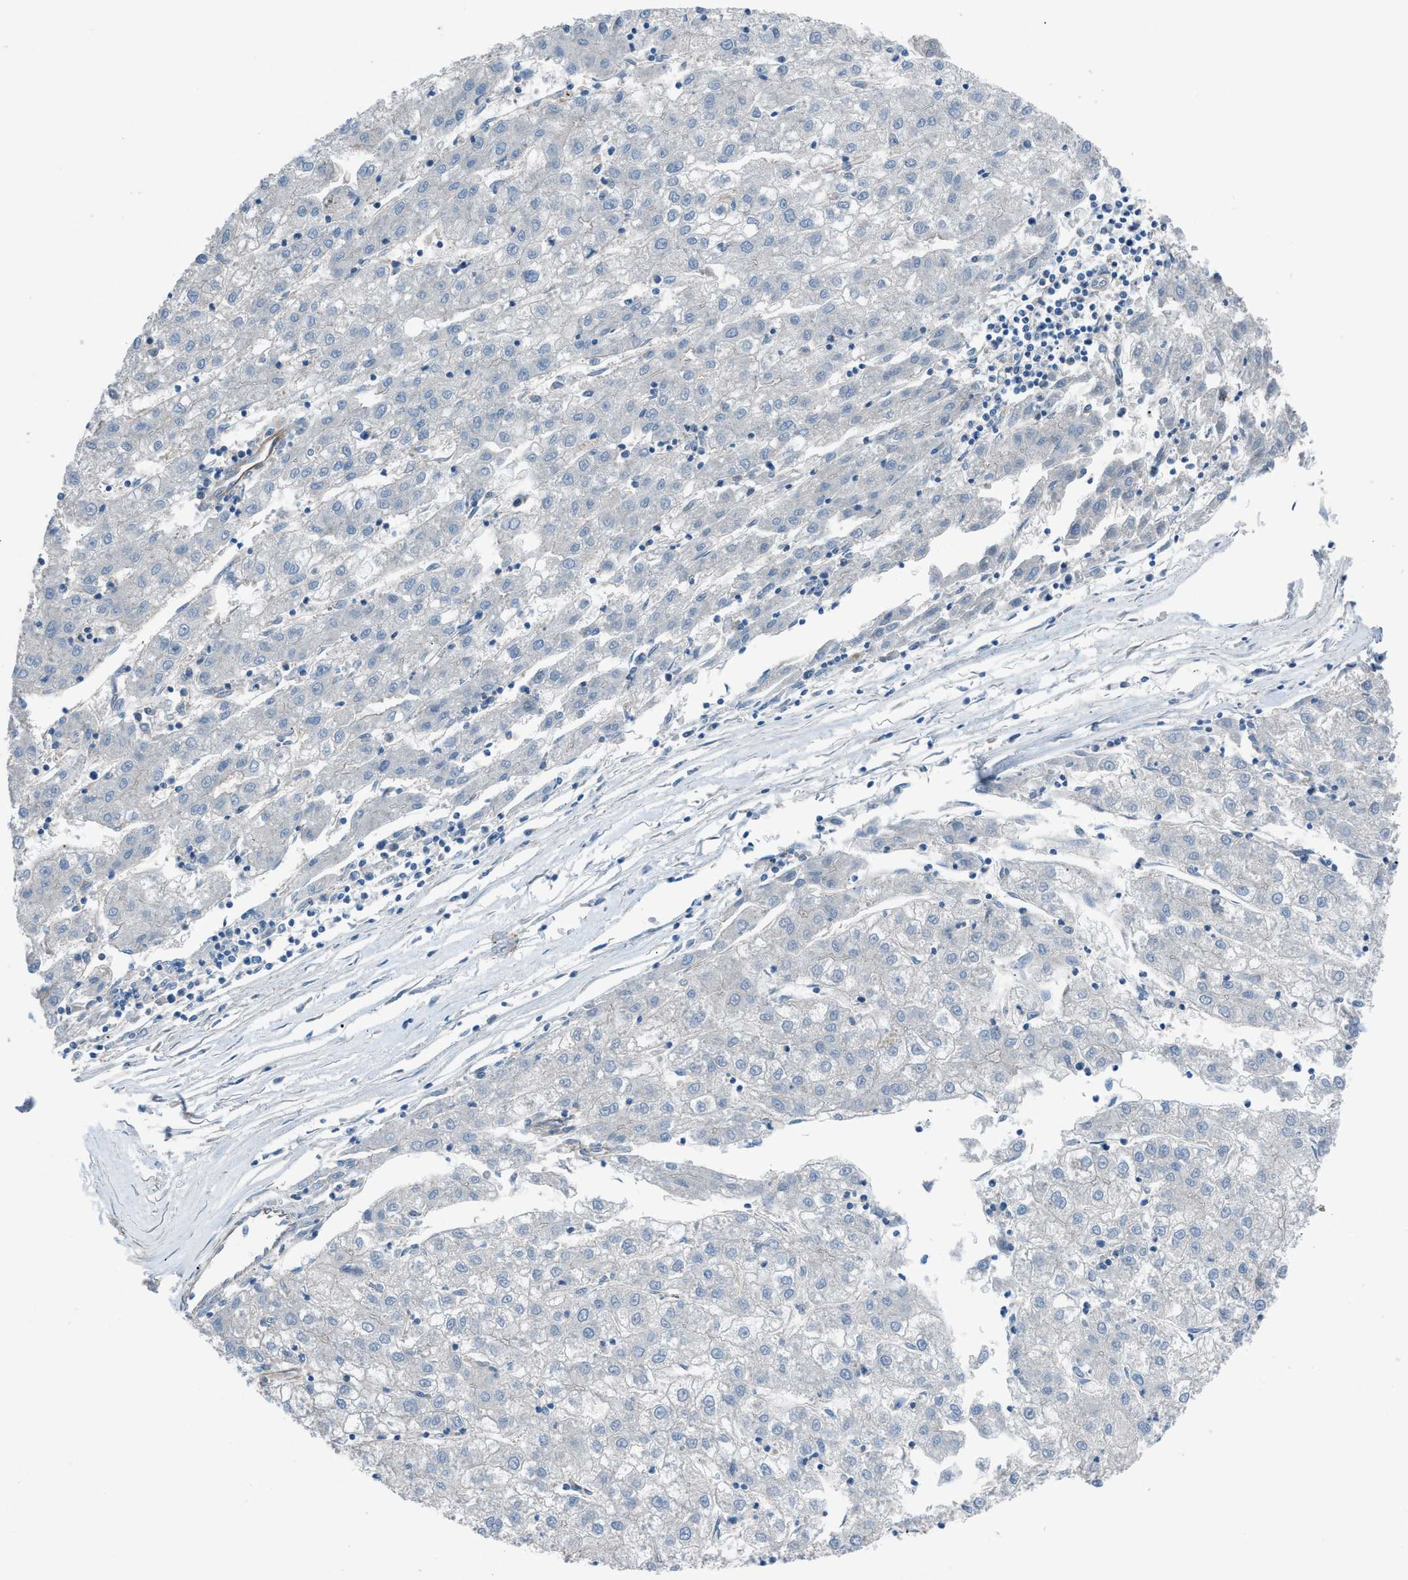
{"staining": {"intensity": "negative", "quantity": "none", "location": "none"}, "tissue": "liver cancer", "cell_type": "Tumor cells", "image_type": "cancer", "snomed": [{"axis": "morphology", "description": "Carcinoma, Hepatocellular, NOS"}, {"axis": "topography", "description": "Liver"}], "caption": "The micrograph demonstrates no significant positivity in tumor cells of liver cancer.", "gene": "CABP7", "patient": {"sex": "male", "age": 72}}